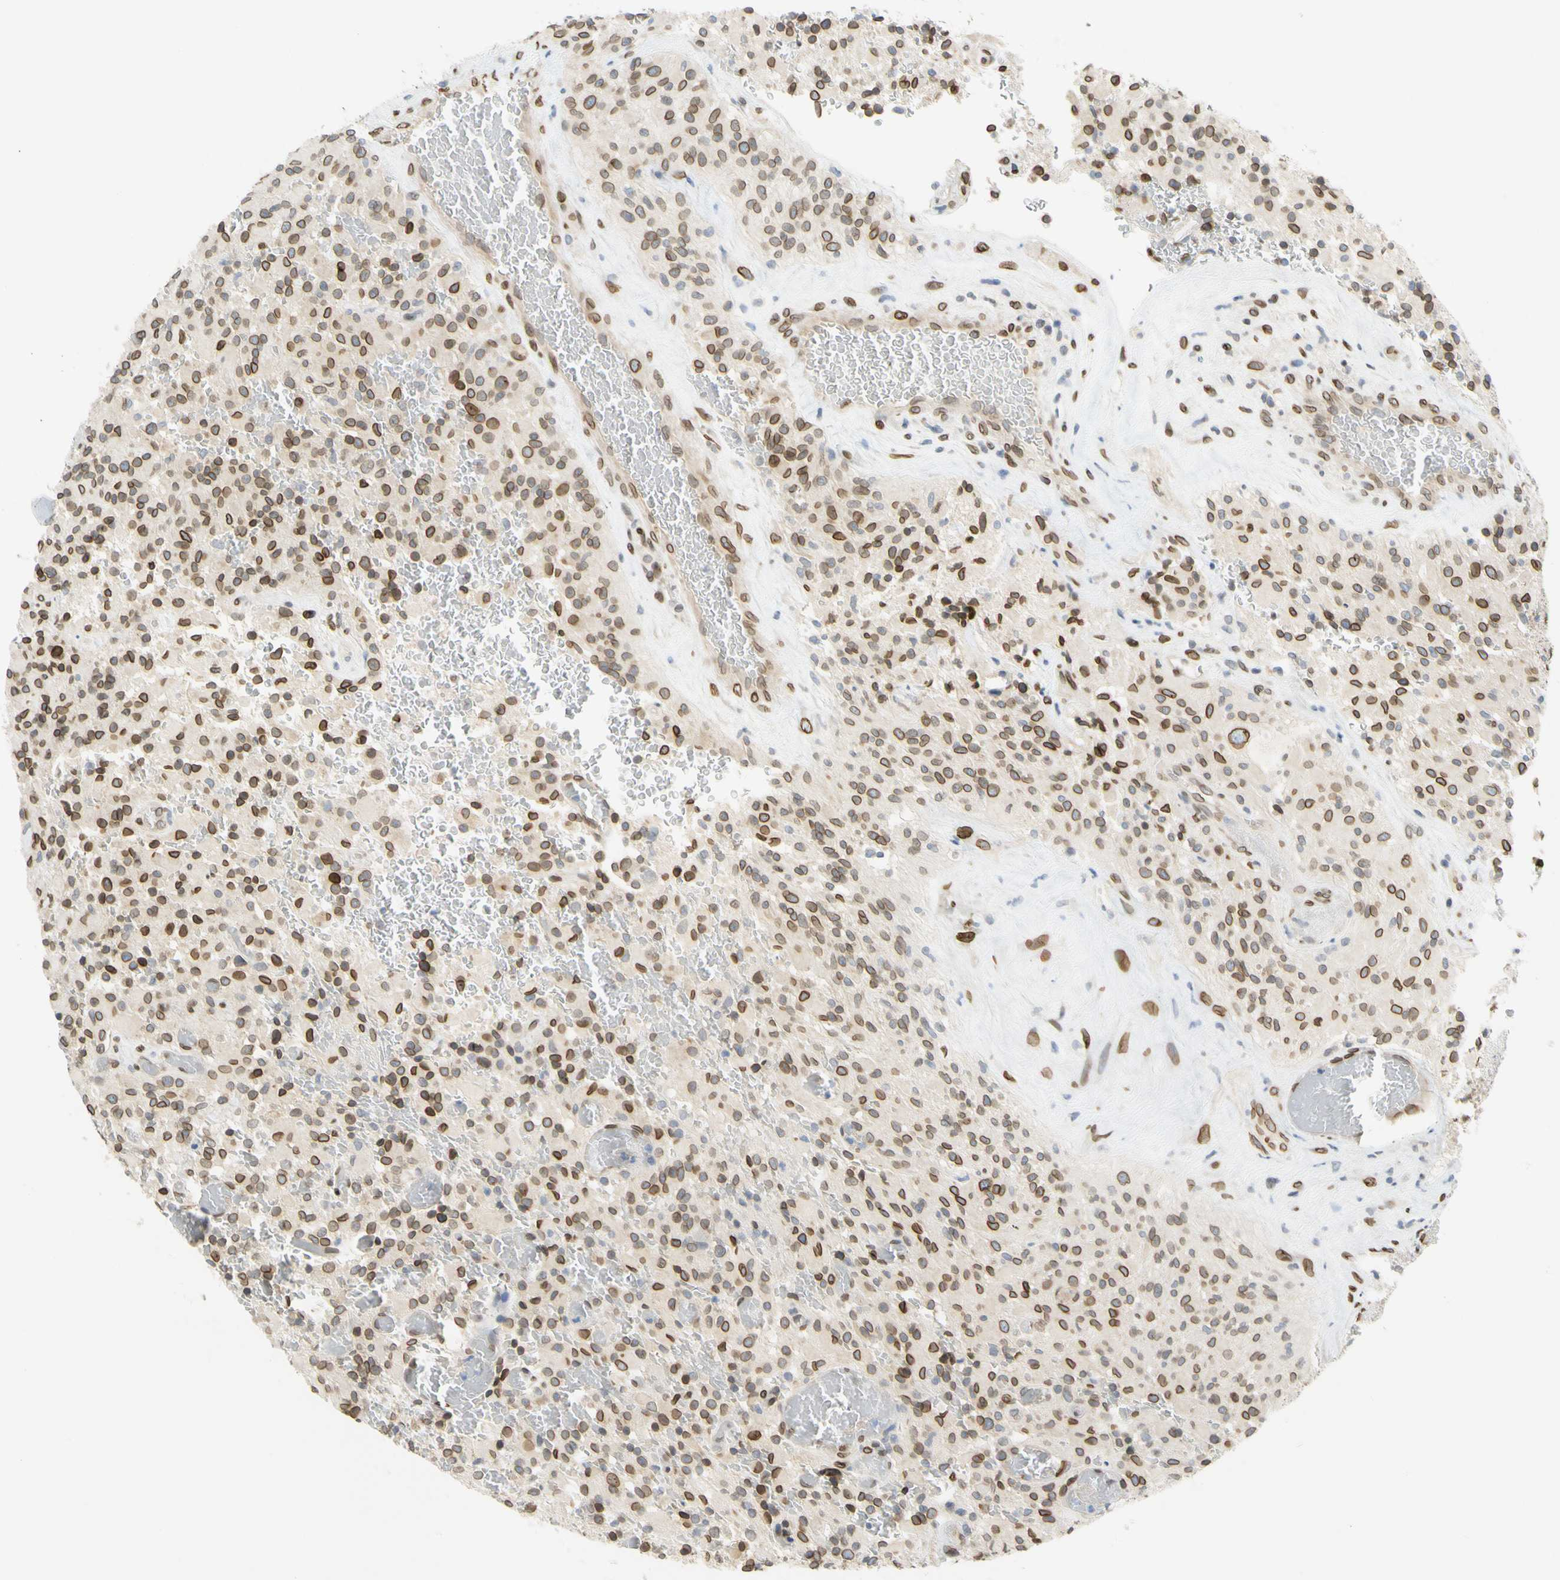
{"staining": {"intensity": "strong", "quantity": ">75%", "location": "cytoplasmic/membranous,nuclear"}, "tissue": "glioma", "cell_type": "Tumor cells", "image_type": "cancer", "snomed": [{"axis": "morphology", "description": "Glioma, malignant, High grade"}, {"axis": "topography", "description": "Brain"}], "caption": "An IHC photomicrograph of tumor tissue is shown. Protein staining in brown highlights strong cytoplasmic/membranous and nuclear positivity in glioma within tumor cells.", "gene": "SUN1", "patient": {"sex": "male", "age": 71}}